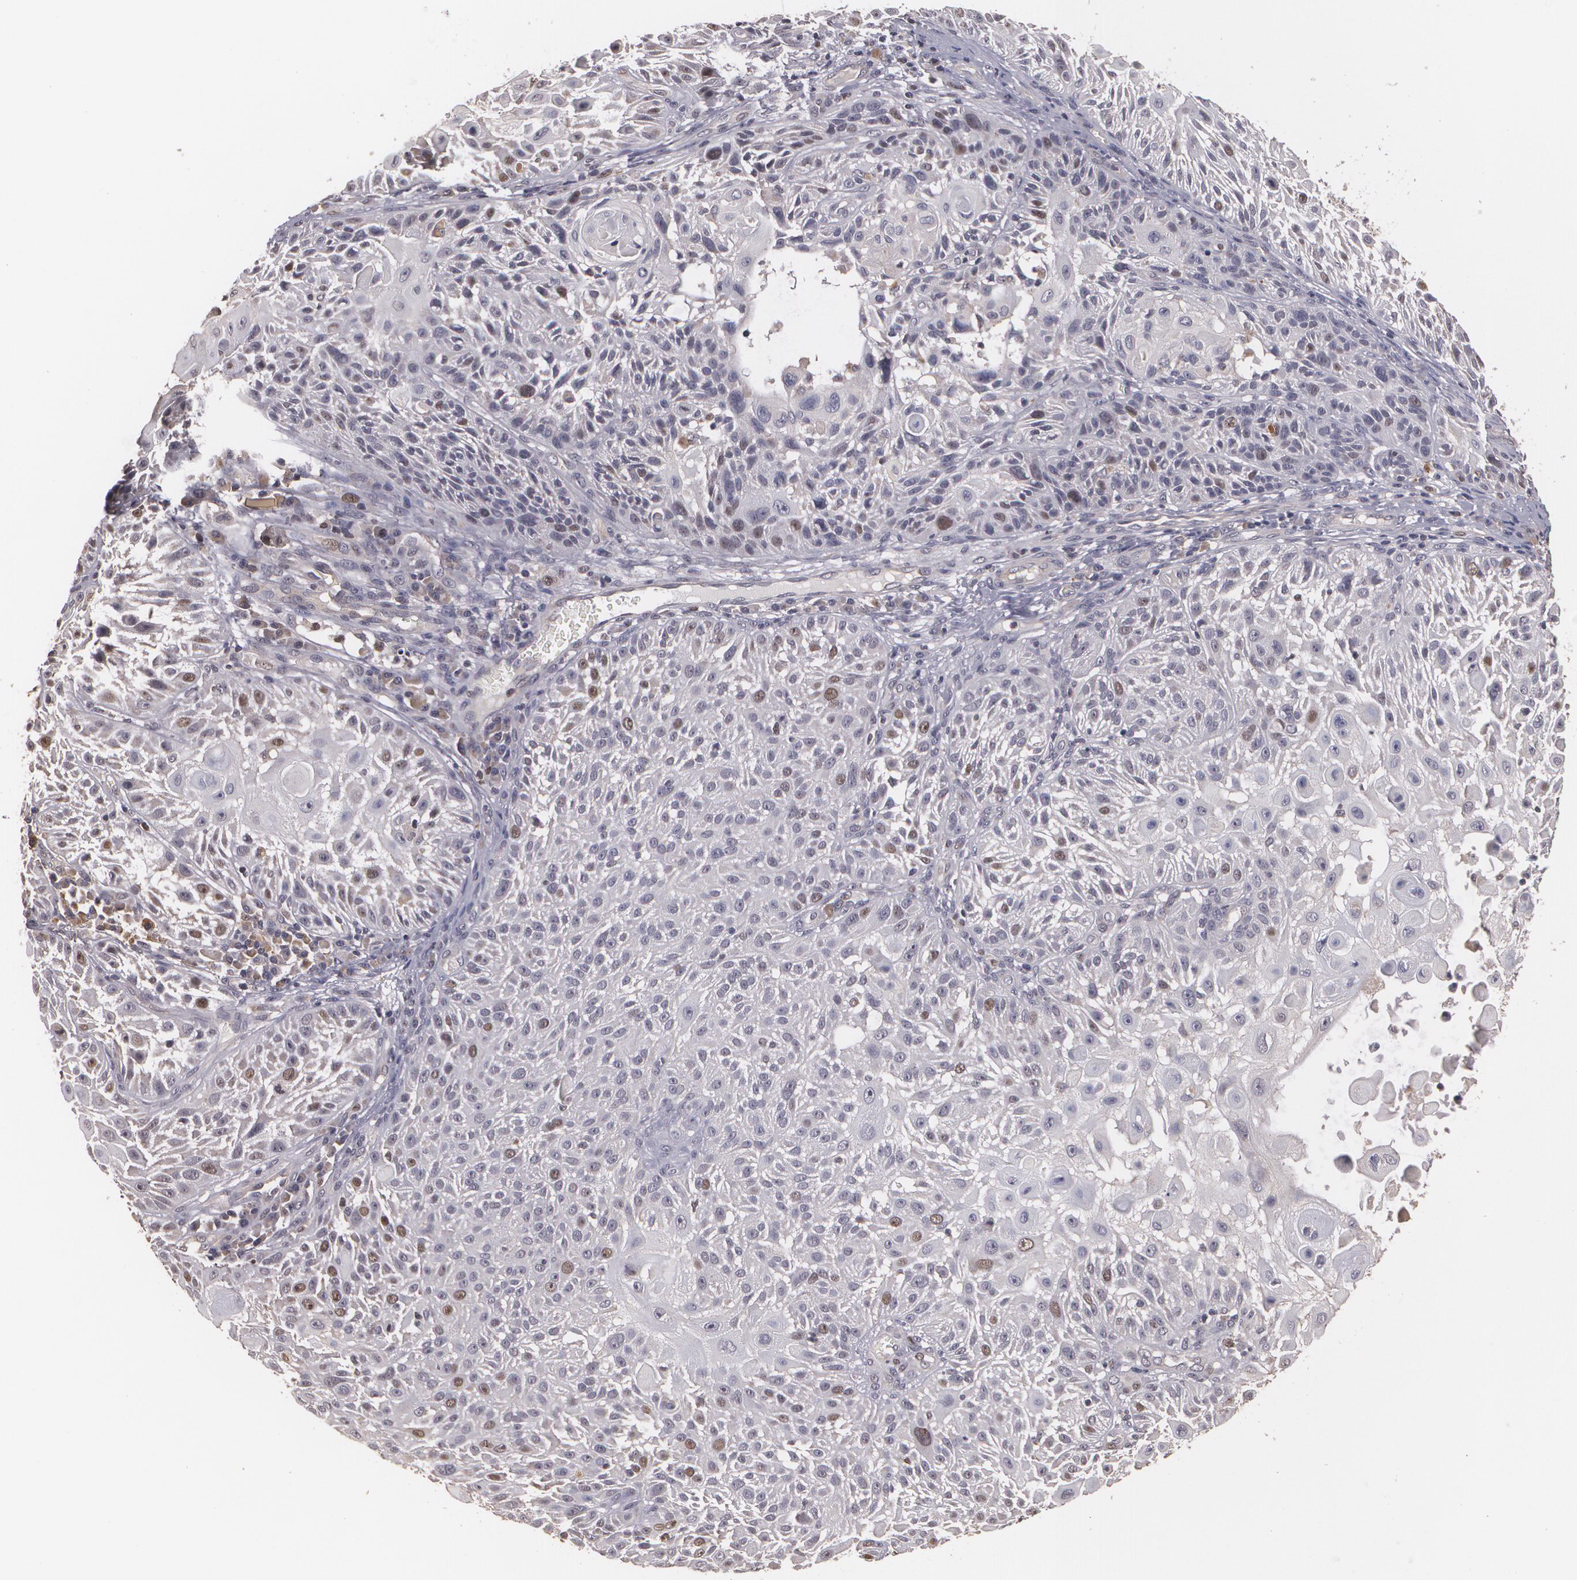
{"staining": {"intensity": "moderate", "quantity": "25%-75%", "location": "nuclear"}, "tissue": "skin cancer", "cell_type": "Tumor cells", "image_type": "cancer", "snomed": [{"axis": "morphology", "description": "Squamous cell carcinoma, NOS"}, {"axis": "topography", "description": "Skin"}], "caption": "Immunohistochemical staining of human squamous cell carcinoma (skin) displays medium levels of moderate nuclear protein staining in about 25%-75% of tumor cells.", "gene": "BRCA1", "patient": {"sex": "female", "age": 89}}